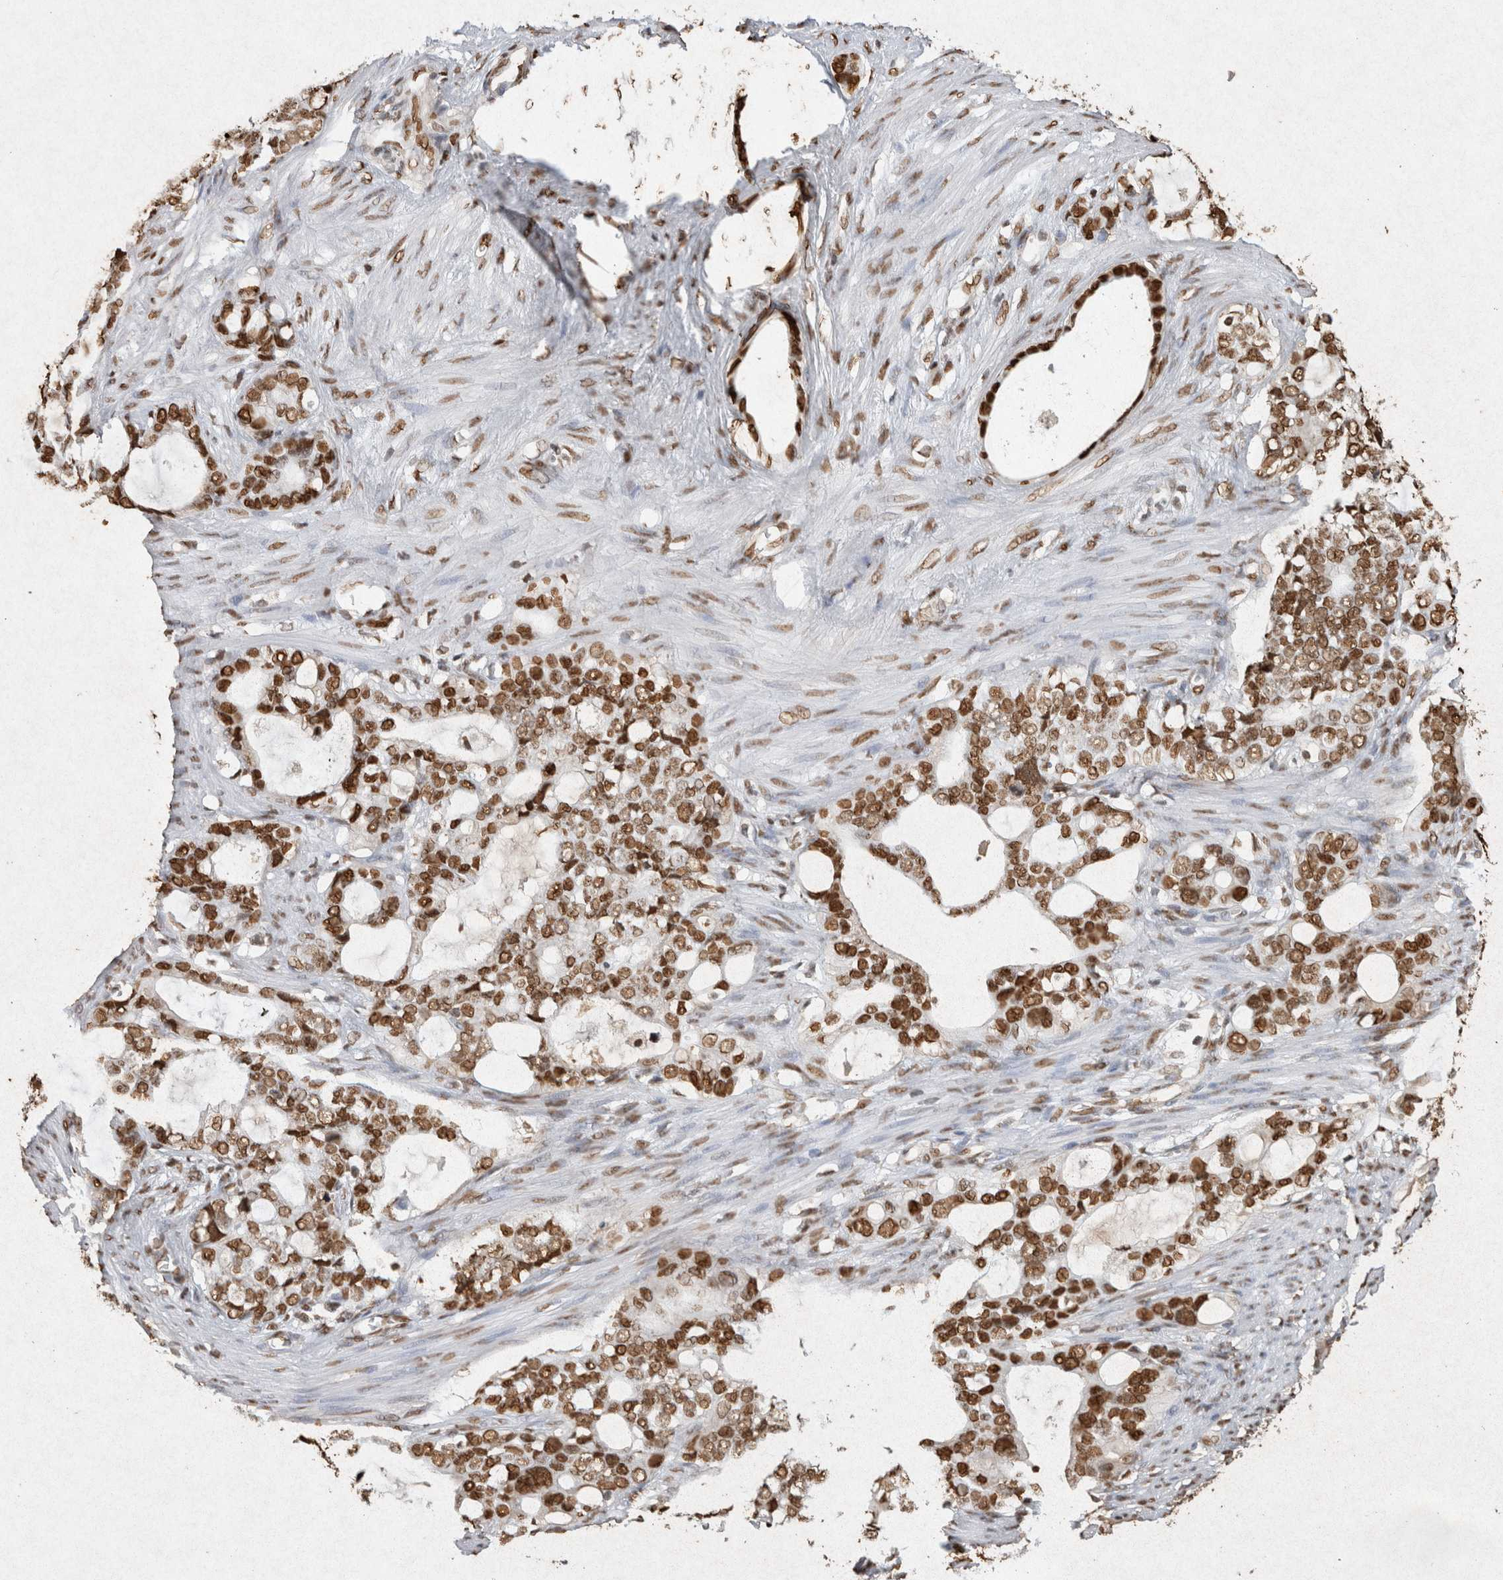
{"staining": {"intensity": "strong", "quantity": ">75%", "location": "nuclear"}, "tissue": "stomach cancer", "cell_type": "Tumor cells", "image_type": "cancer", "snomed": [{"axis": "morphology", "description": "Adenocarcinoma, NOS"}, {"axis": "topography", "description": "Stomach"}], "caption": "The immunohistochemical stain shows strong nuclear staining in tumor cells of adenocarcinoma (stomach) tissue. (DAB (3,3'-diaminobenzidine) = brown stain, brightfield microscopy at high magnification).", "gene": "HDGF", "patient": {"sex": "female", "age": 75}}